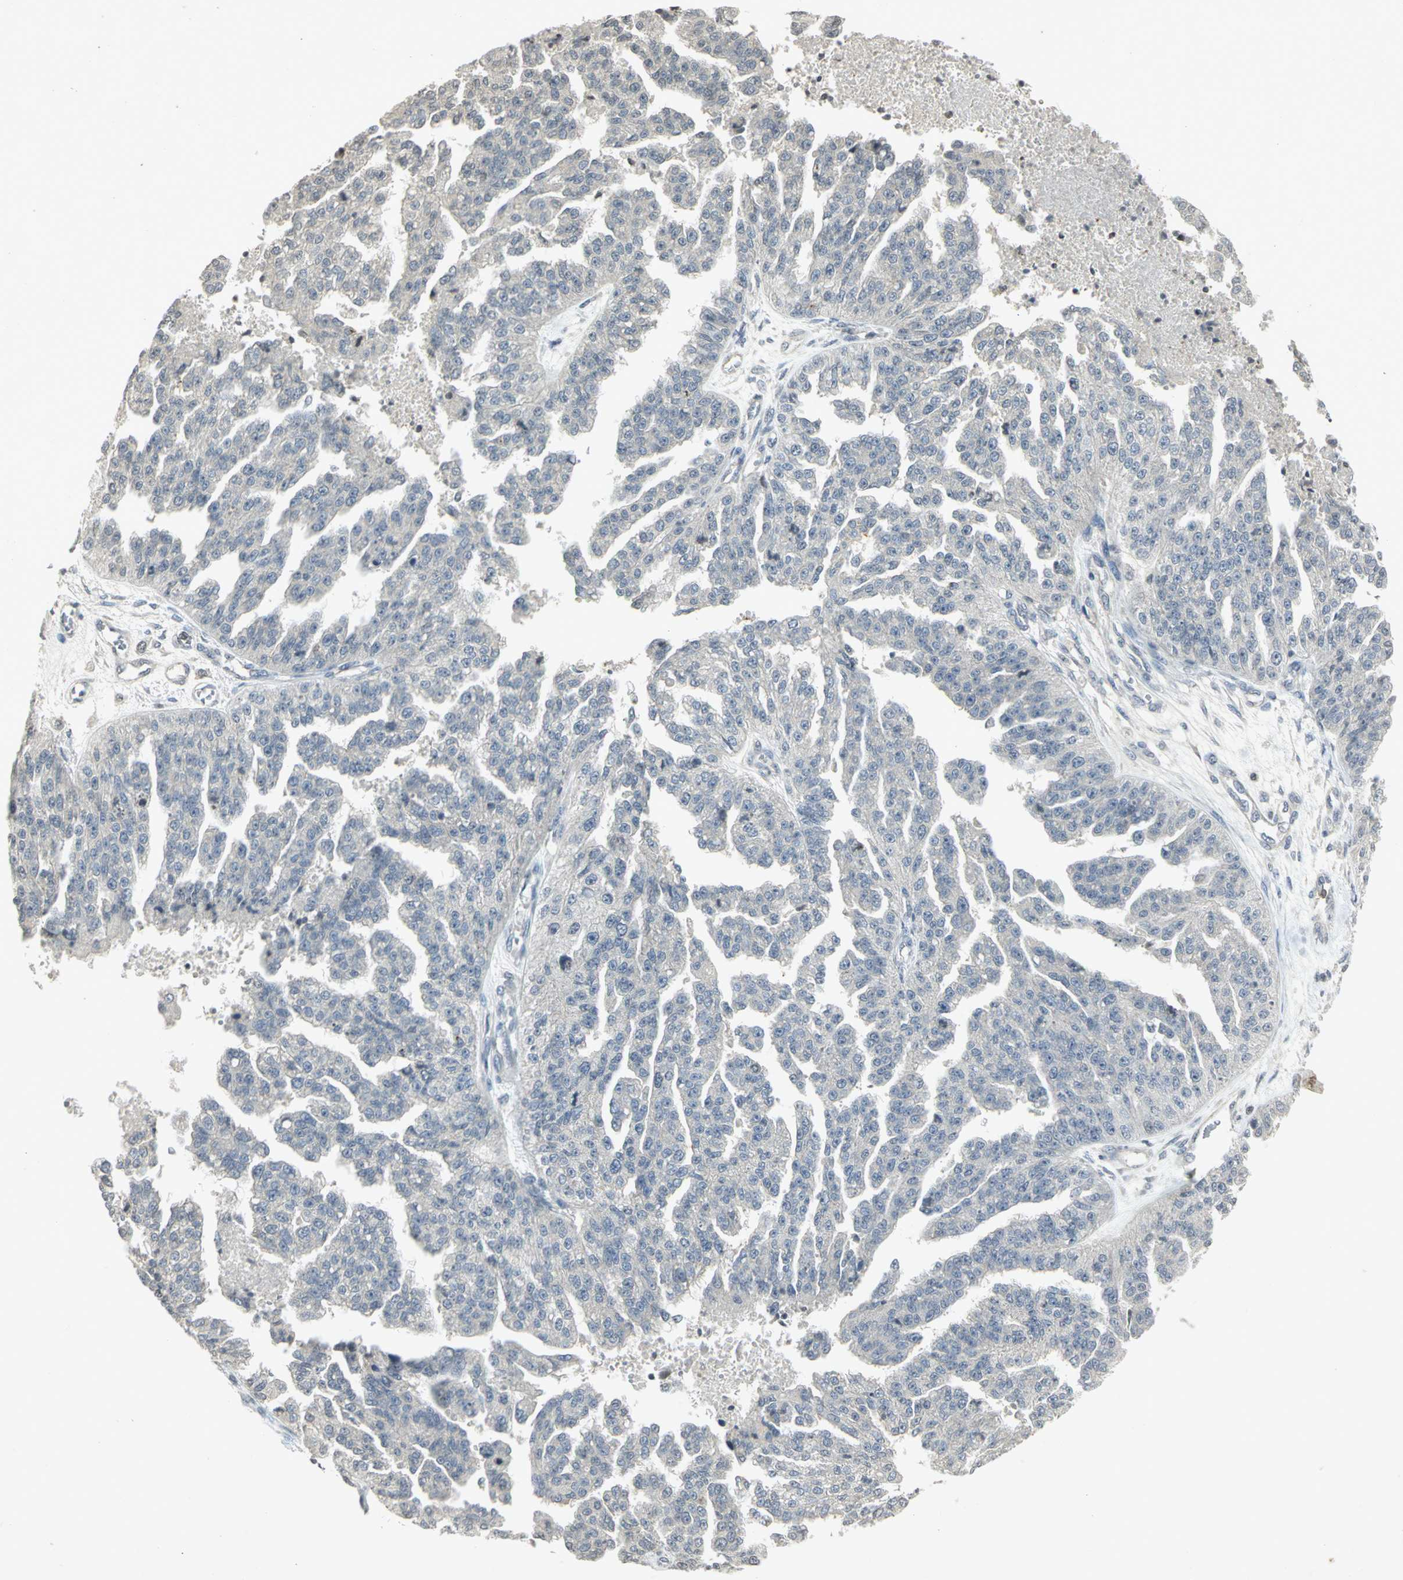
{"staining": {"intensity": "negative", "quantity": "none", "location": "none"}, "tissue": "ovarian cancer", "cell_type": "Tumor cells", "image_type": "cancer", "snomed": [{"axis": "morphology", "description": "Cystadenocarcinoma, serous, NOS"}, {"axis": "topography", "description": "Ovary"}], "caption": "Immunohistochemistry histopathology image of human ovarian cancer (serous cystadenocarcinoma) stained for a protein (brown), which shows no expression in tumor cells.", "gene": "IL16", "patient": {"sex": "female", "age": 58}}